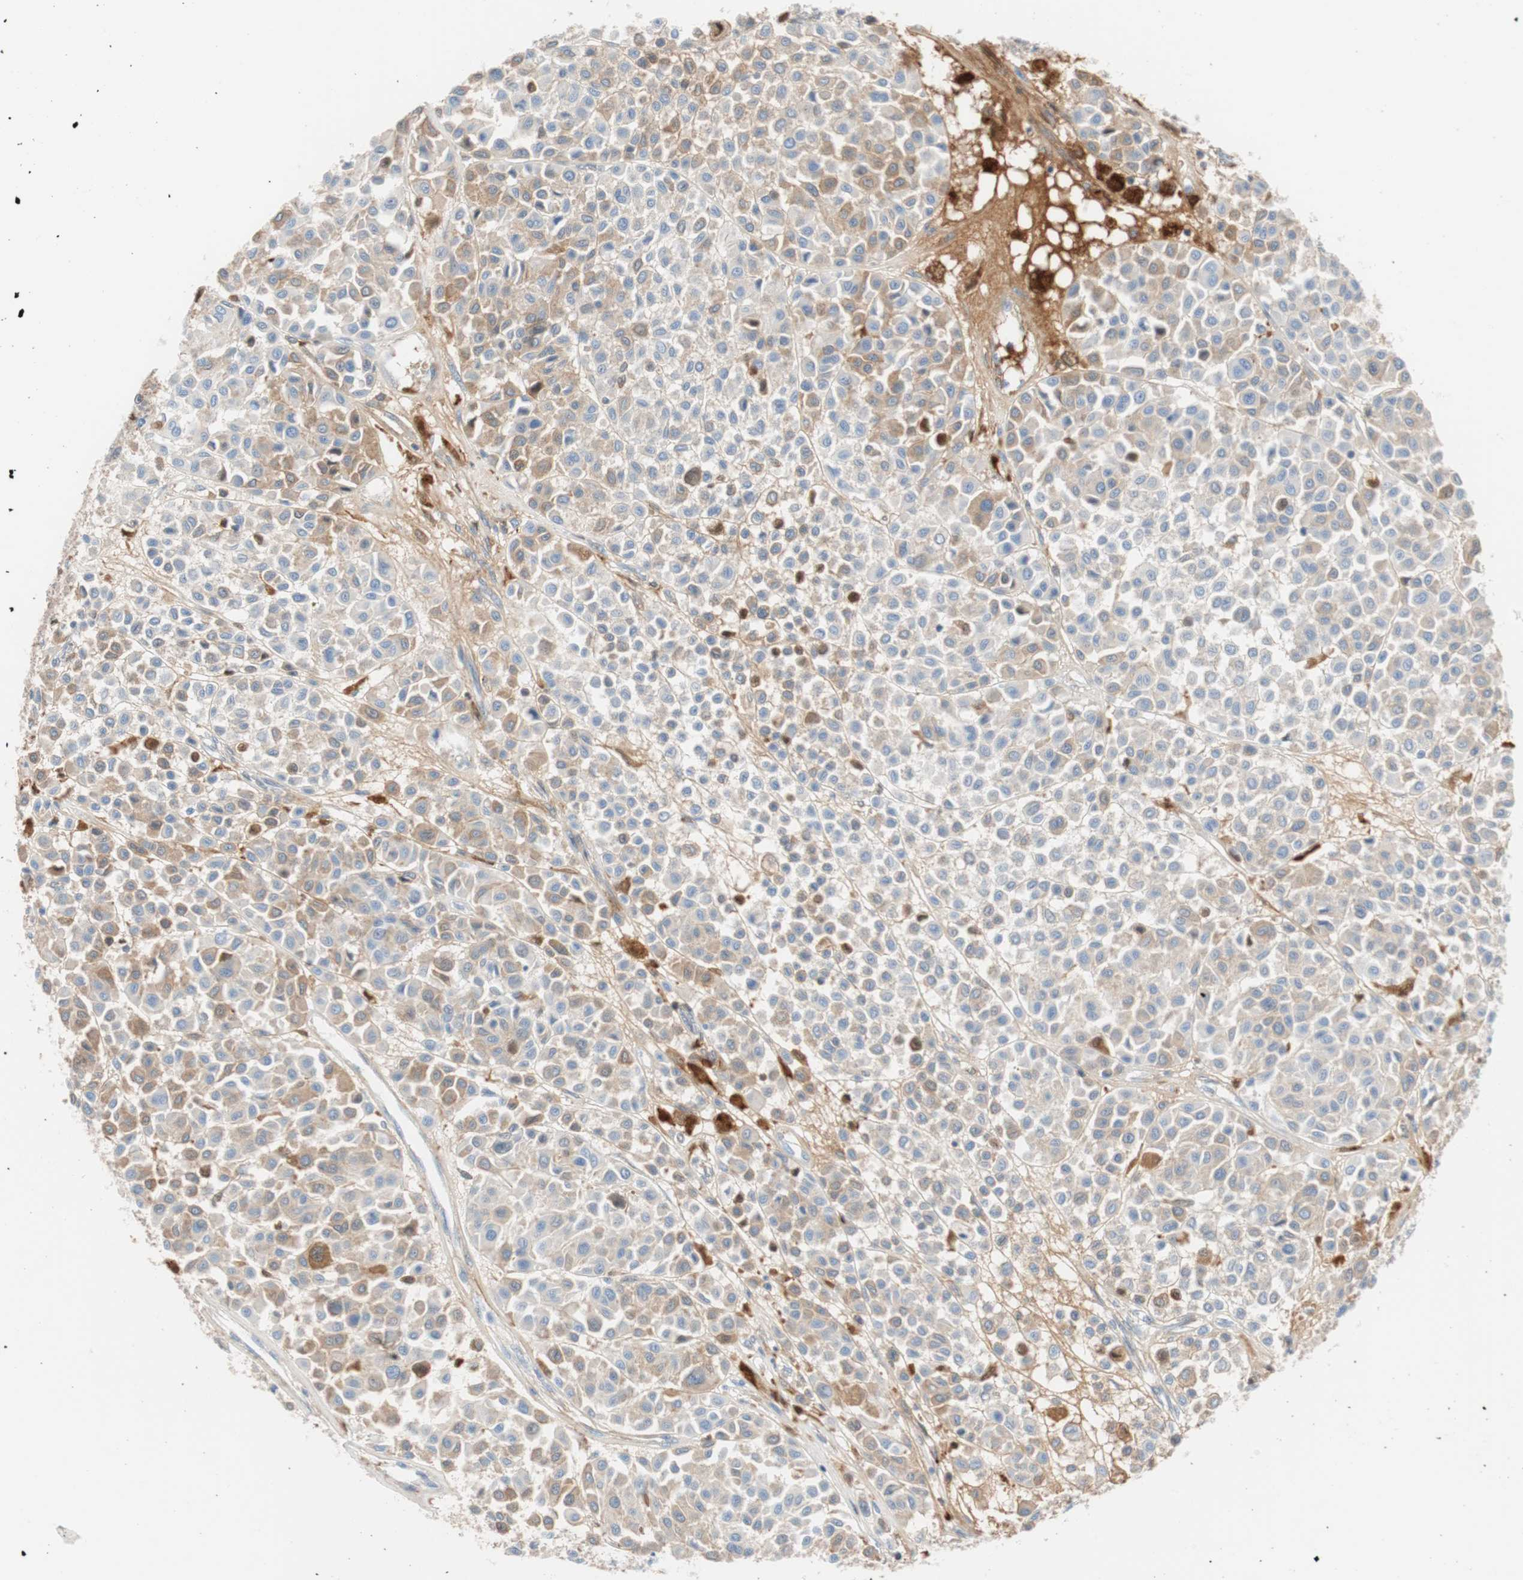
{"staining": {"intensity": "weak", "quantity": "25%-75%", "location": "cytoplasmic/membranous"}, "tissue": "melanoma", "cell_type": "Tumor cells", "image_type": "cancer", "snomed": [{"axis": "morphology", "description": "Malignant melanoma, Metastatic site"}, {"axis": "topography", "description": "Soft tissue"}], "caption": "This histopathology image displays immunohistochemistry (IHC) staining of human melanoma, with low weak cytoplasmic/membranous expression in about 25%-75% of tumor cells.", "gene": "RBP4", "patient": {"sex": "male", "age": 41}}